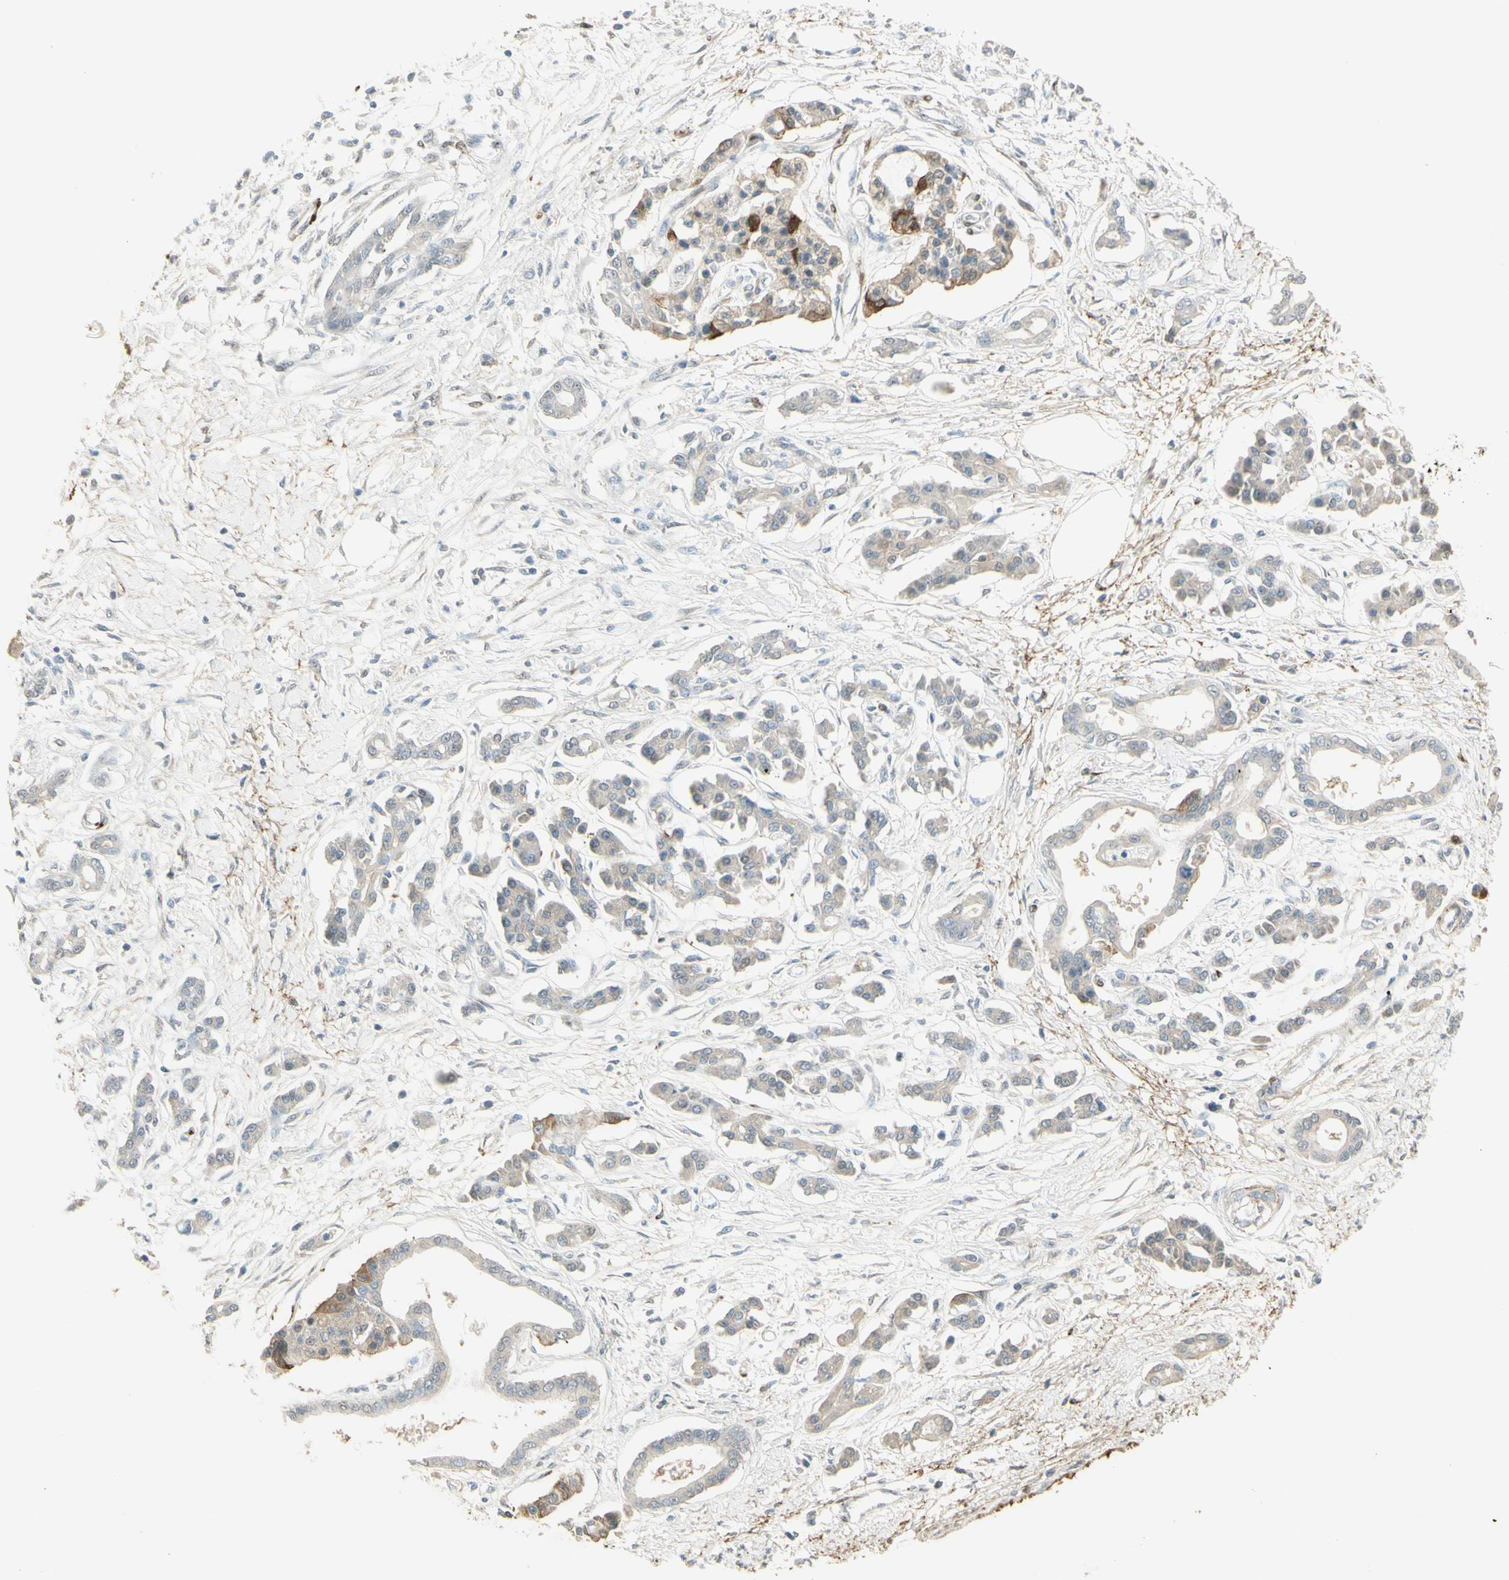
{"staining": {"intensity": "negative", "quantity": "none", "location": "none"}, "tissue": "pancreatic cancer", "cell_type": "Tumor cells", "image_type": "cancer", "snomed": [{"axis": "morphology", "description": "Adenocarcinoma, NOS"}, {"axis": "topography", "description": "Pancreas"}], "caption": "A high-resolution image shows IHC staining of pancreatic cancer (adenocarcinoma), which demonstrates no significant expression in tumor cells.", "gene": "MUC3A", "patient": {"sex": "male", "age": 56}}